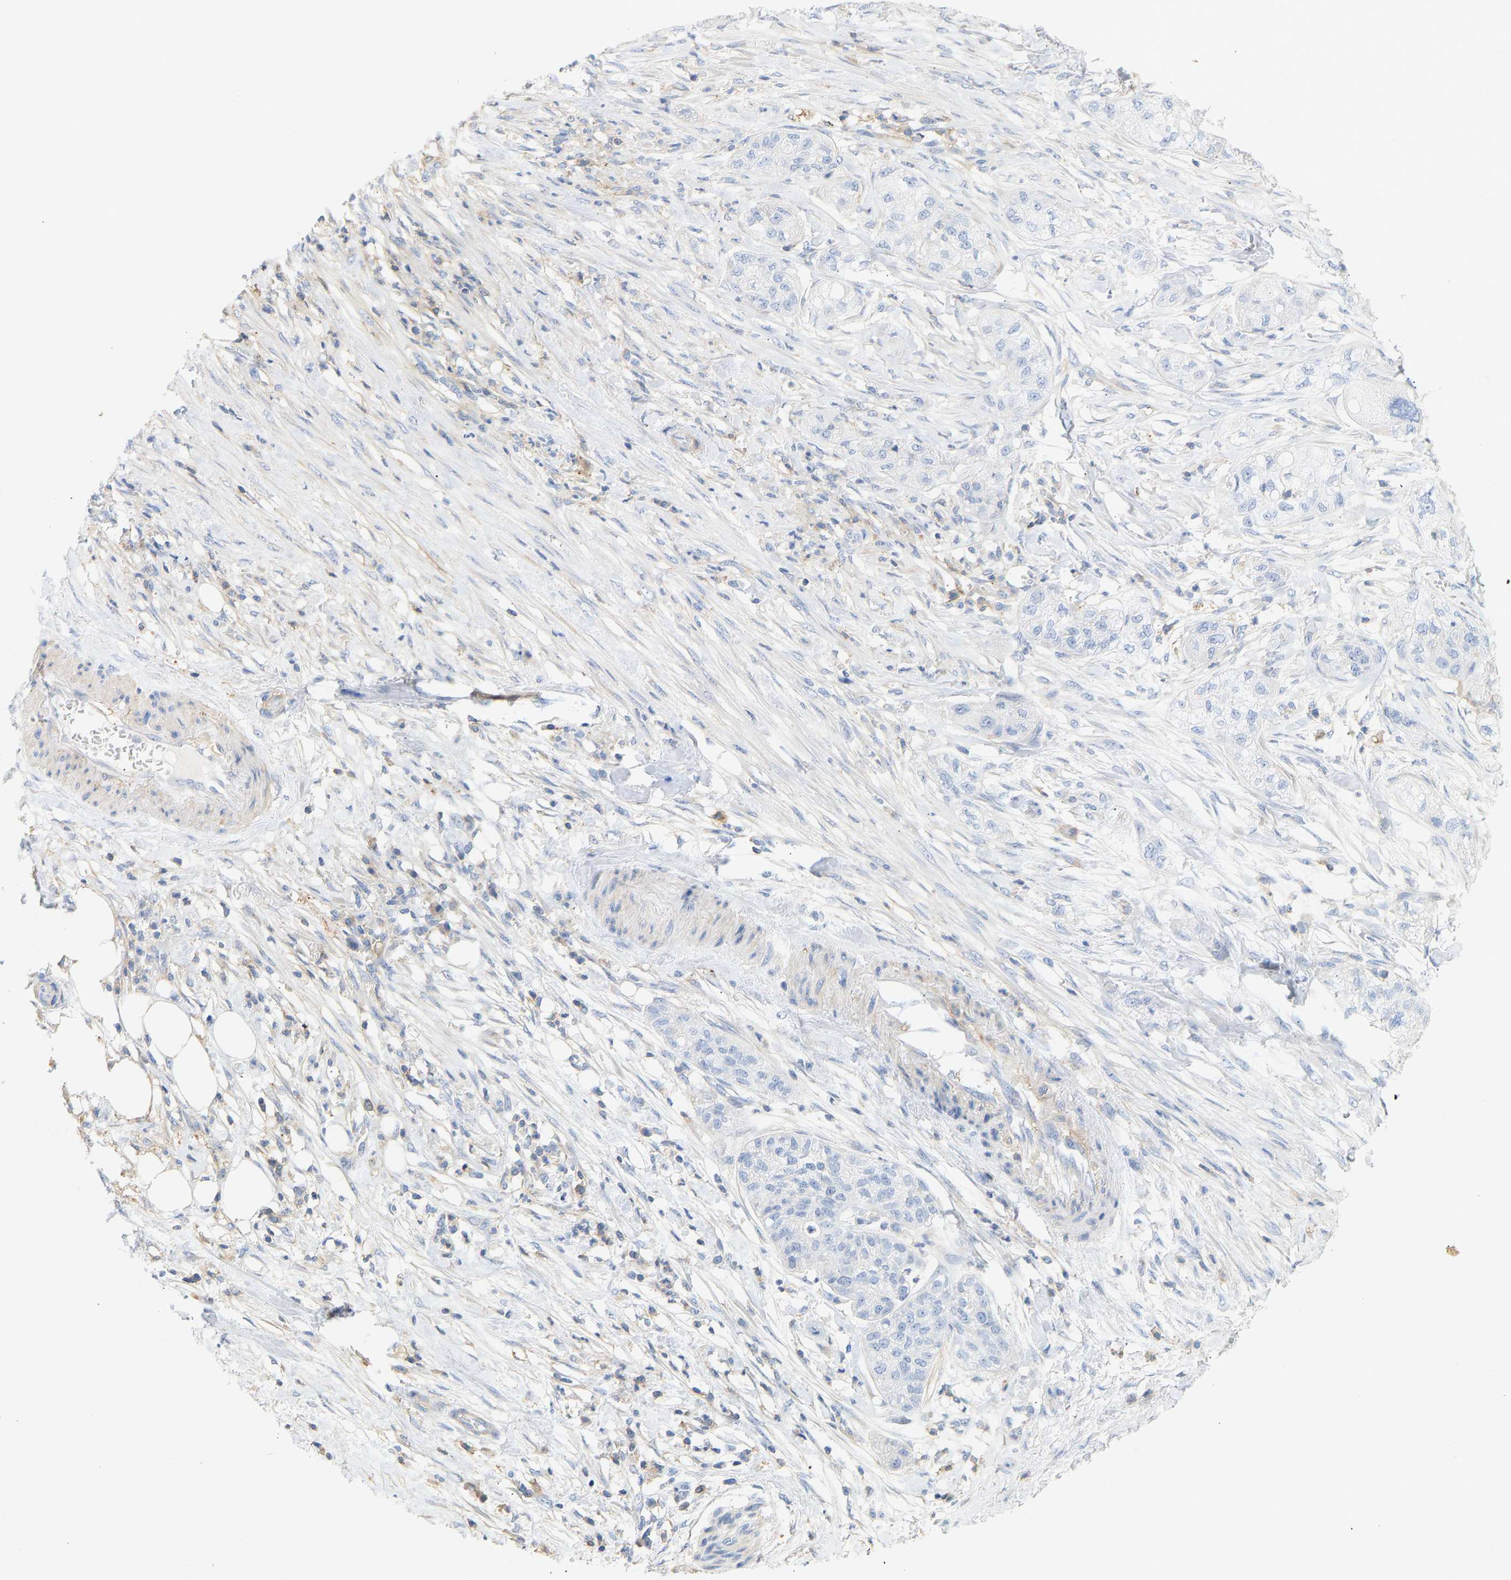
{"staining": {"intensity": "negative", "quantity": "none", "location": "none"}, "tissue": "pancreatic cancer", "cell_type": "Tumor cells", "image_type": "cancer", "snomed": [{"axis": "morphology", "description": "Adenocarcinoma, NOS"}, {"axis": "topography", "description": "Pancreas"}], "caption": "Immunohistochemistry (IHC) of pancreatic cancer (adenocarcinoma) reveals no positivity in tumor cells.", "gene": "BVES", "patient": {"sex": "female", "age": 78}}